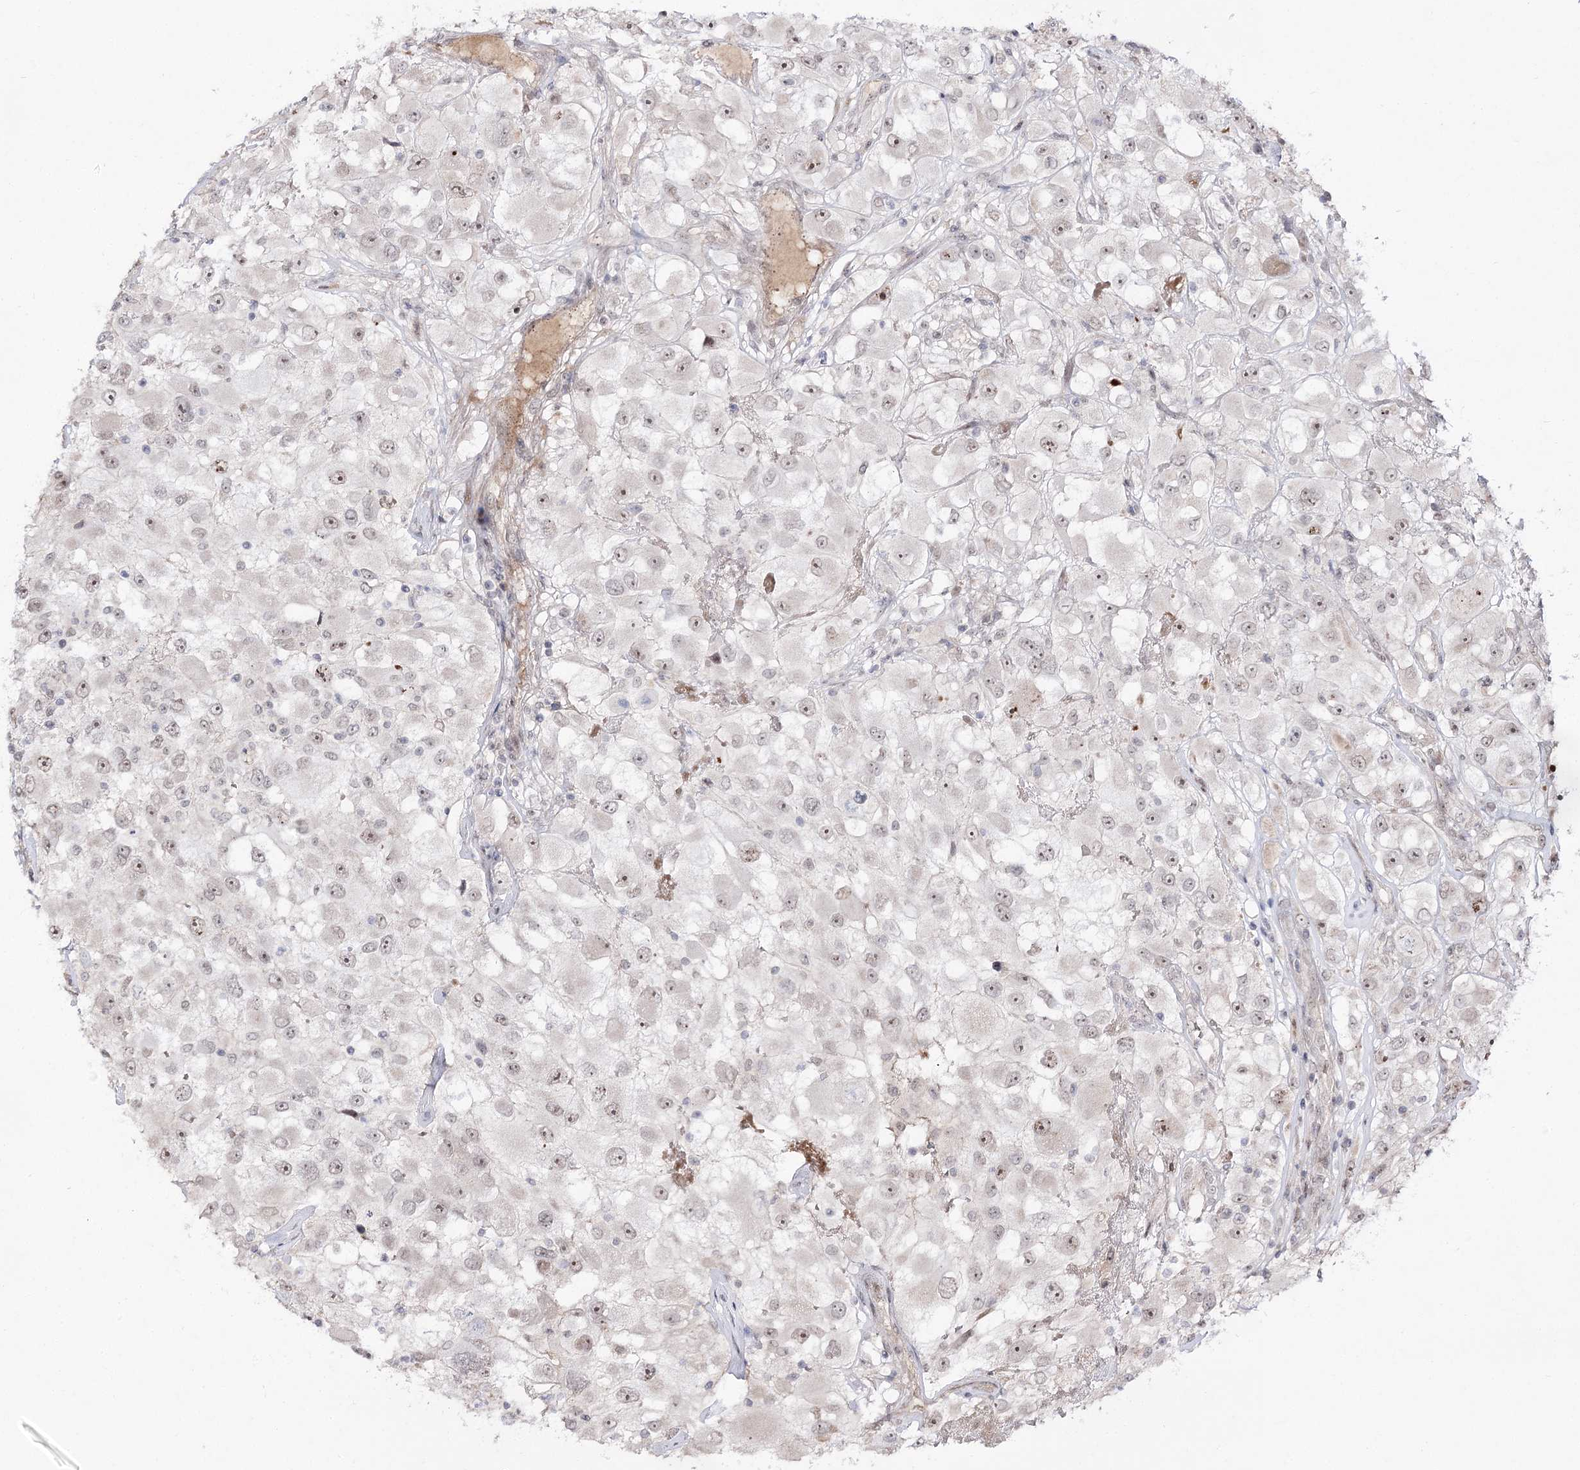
{"staining": {"intensity": "moderate", "quantity": "<25%", "location": "nuclear"}, "tissue": "renal cancer", "cell_type": "Tumor cells", "image_type": "cancer", "snomed": [{"axis": "morphology", "description": "Adenocarcinoma, NOS"}, {"axis": "topography", "description": "Kidney"}], "caption": "This photomicrograph demonstrates IHC staining of human renal adenocarcinoma, with low moderate nuclear staining in about <25% of tumor cells.", "gene": "RRP9", "patient": {"sex": "female", "age": 52}}